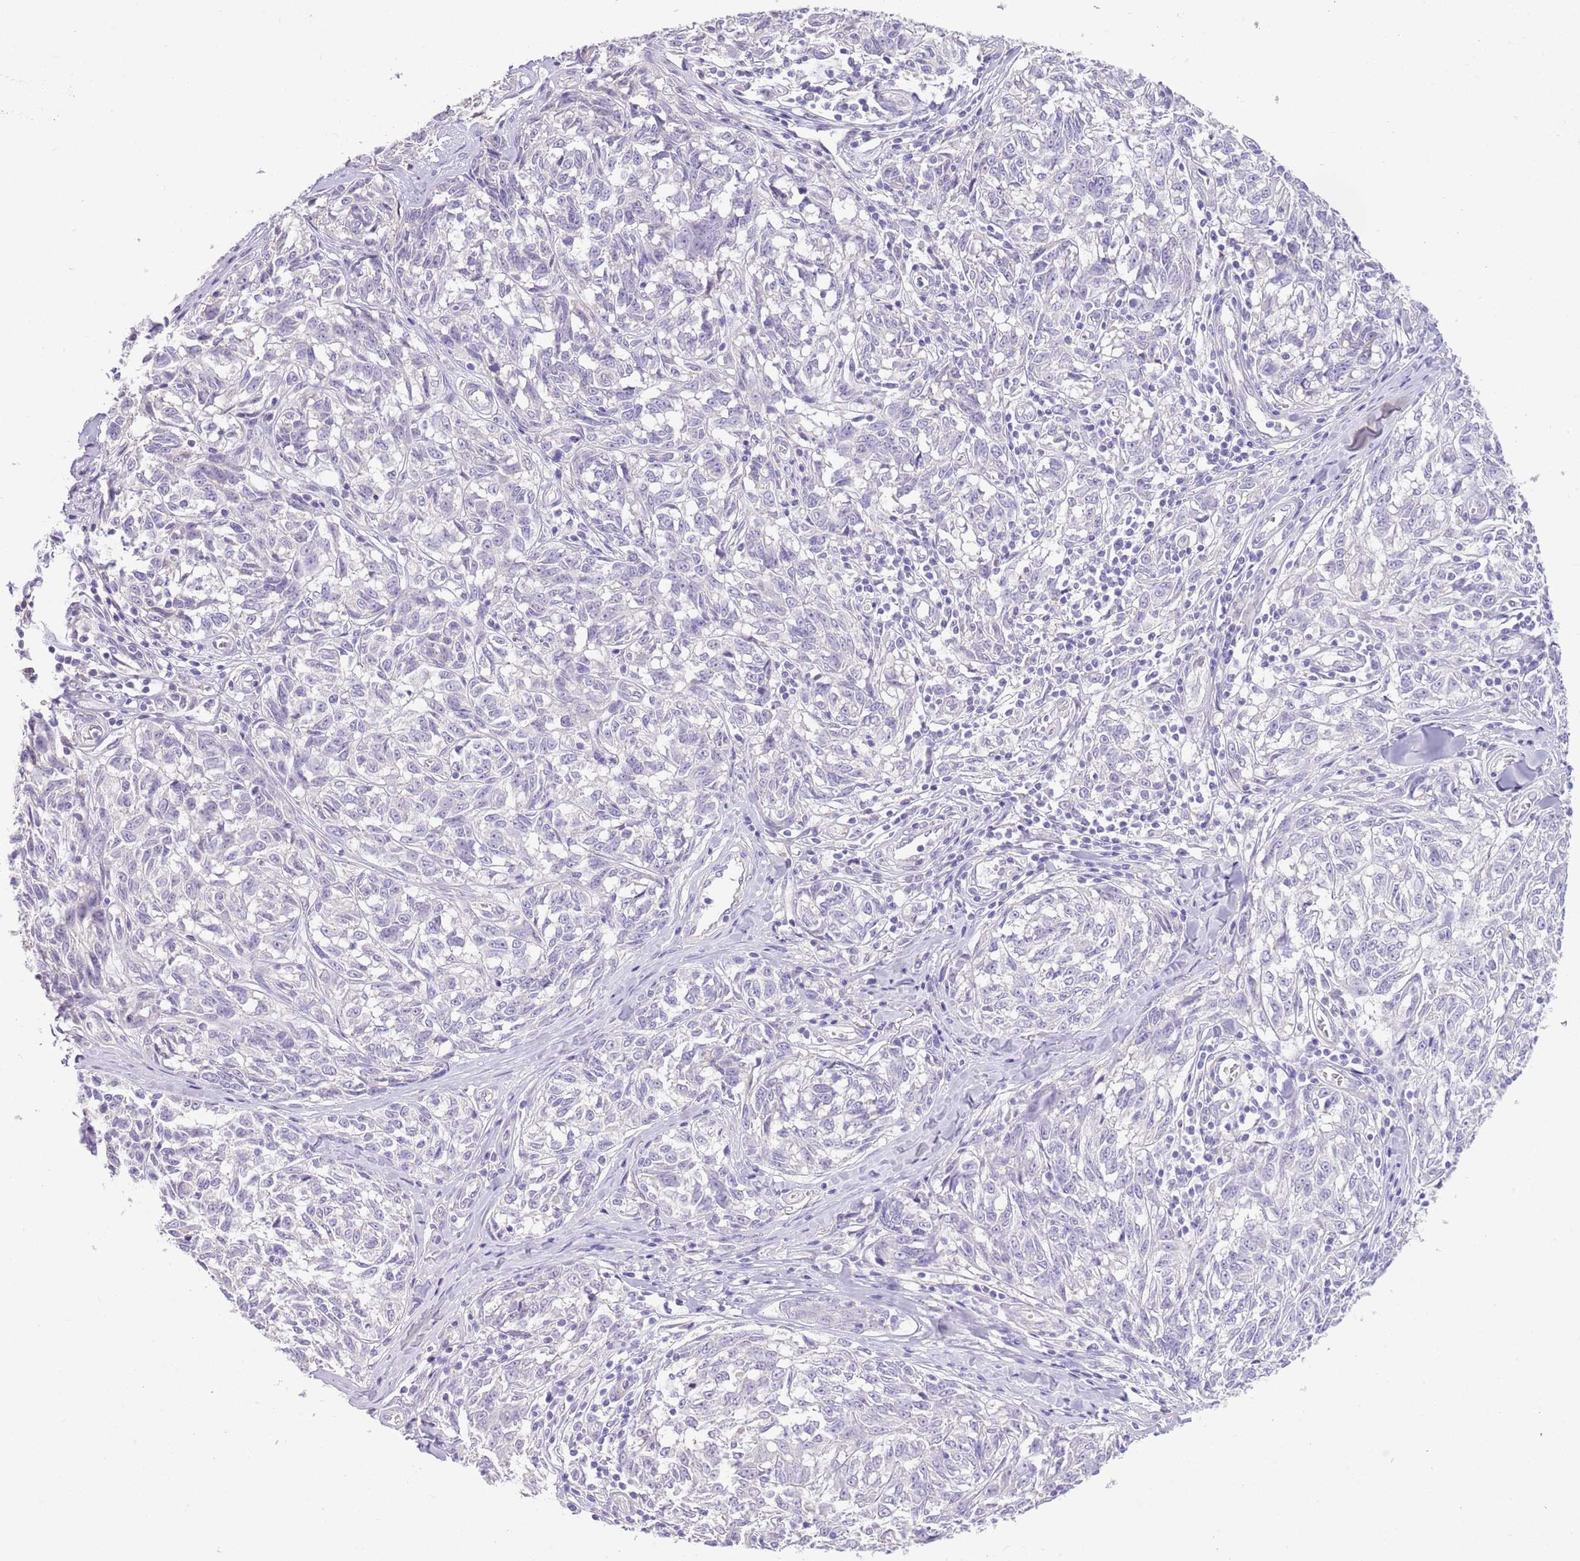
{"staining": {"intensity": "negative", "quantity": "none", "location": "none"}, "tissue": "melanoma", "cell_type": "Tumor cells", "image_type": "cancer", "snomed": [{"axis": "morphology", "description": "Normal tissue, NOS"}, {"axis": "morphology", "description": "Malignant melanoma, NOS"}, {"axis": "topography", "description": "Skin"}], "caption": "High power microscopy photomicrograph of an immunohistochemistry (IHC) histopathology image of melanoma, revealing no significant expression in tumor cells.", "gene": "SFTPA1", "patient": {"sex": "female", "age": 64}}